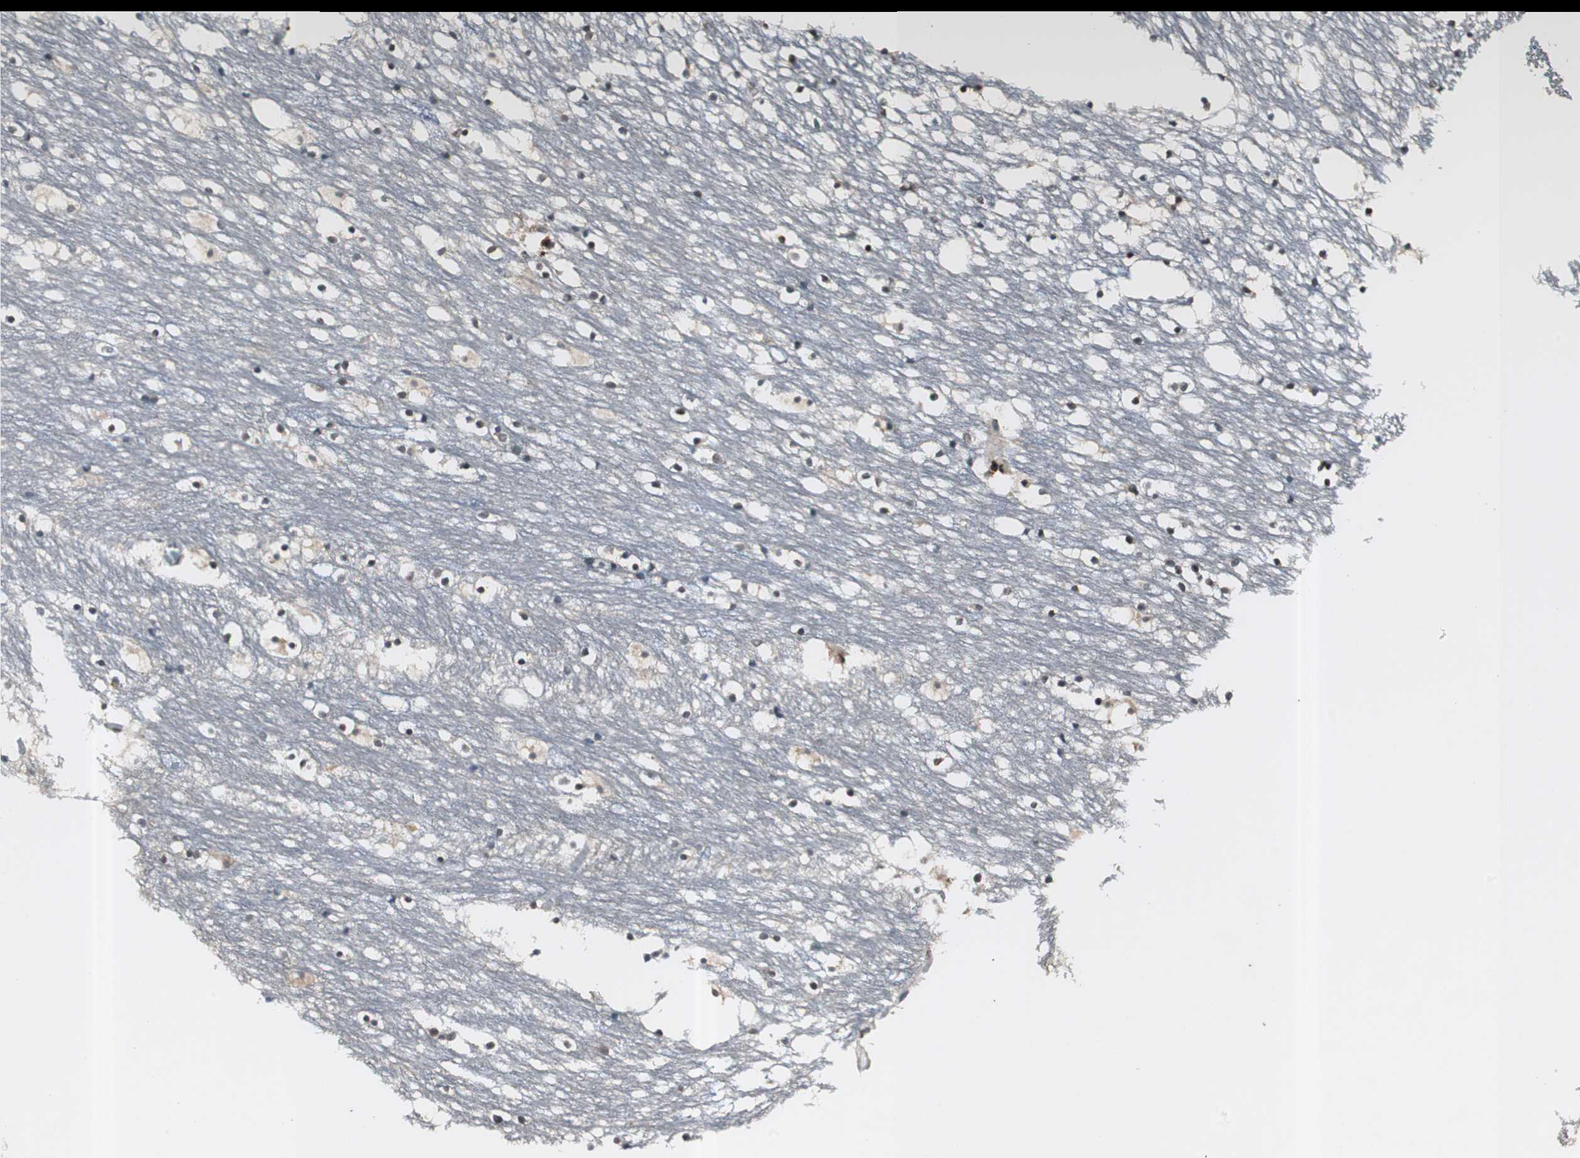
{"staining": {"intensity": "weak", "quantity": "25%-75%", "location": "cytoplasmic/membranous,nuclear"}, "tissue": "caudate", "cell_type": "Glial cells", "image_type": "normal", "snomed": [{"axis": "morphology", "description": "Normal tissue, NOS"}, {"axis": "topography", "description": "Lateral ventricle wall"}], "caption": "Protein staining of unremarkable caudate displays weak cytoplasmic/membranous,nuclear positivity in about 25%-75% of glial cells. The staining is performed using DAB (3,3'-diaminobenzidine) brown chromogen to label protein expression. The nuclei are counter-stained blue using hematoxylin.", "gene": "BOLA1", "patient": {"sex": "male", "age": 45}}